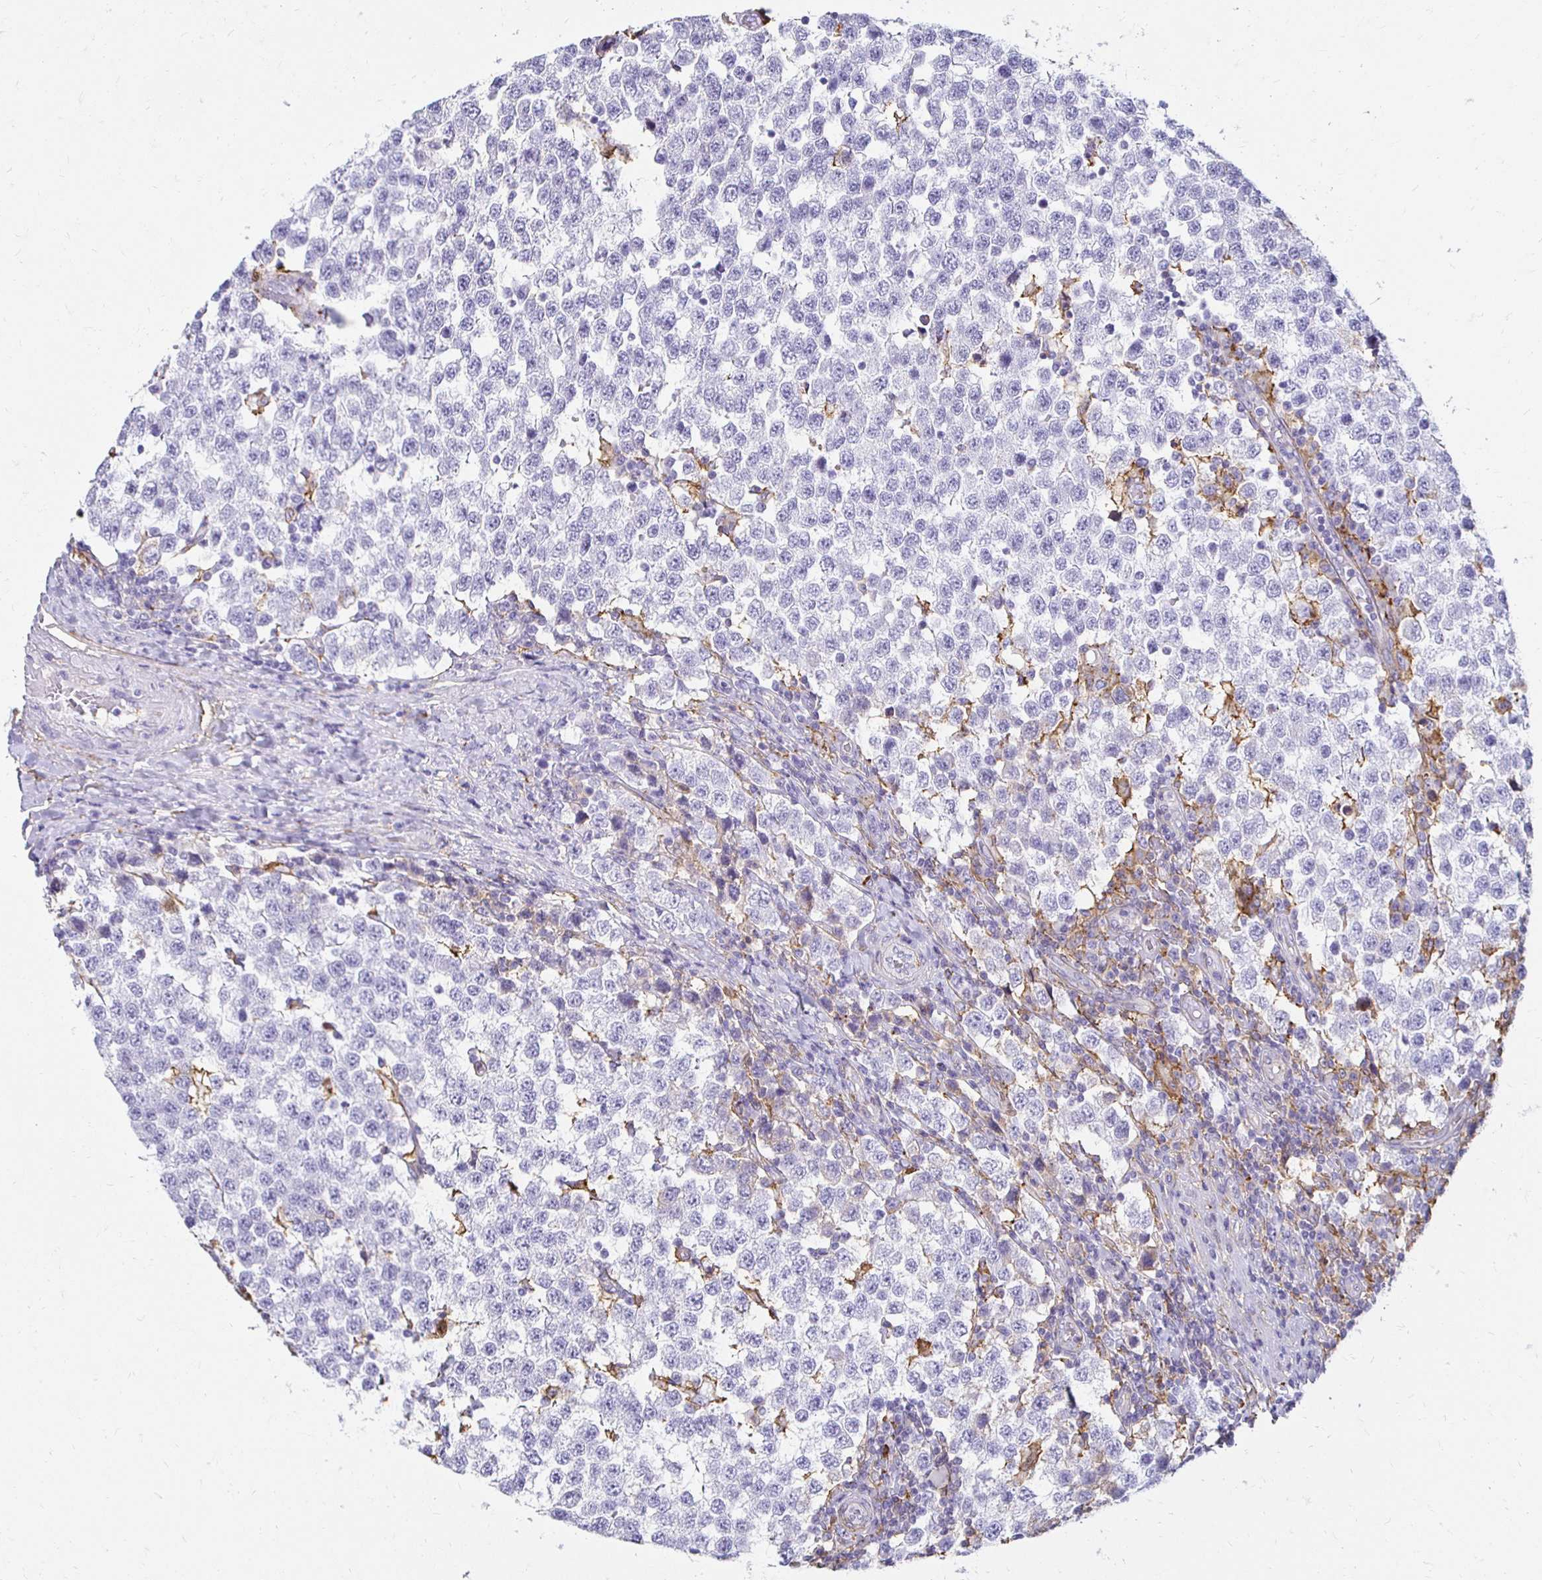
{"staining": {"intensity": "negative", "quantity": "none", "location": "none"}, "tissue": "testis cancer", "cell_type": "Tumor cells", "image_type": "cancer", "snomed": [{"axis": "morphology", "description": "Seminoma, NOS"}, {"axis": "topography", "description": "Testis"}], "caption": "High power microscopy micrograph of an immunohistochemistry (IHC) image of testis cancer, revealing no significant expression in tumor cells. Brightfield microscopy of immunohistochemistry (IHC) stained with DAB (3,3'-diaminobenzidine) (brown) and hematoxylin (blue), captured at high magnification.", "gene": "TAS1R3", "patient": {"sex": "male", "age": 34}}